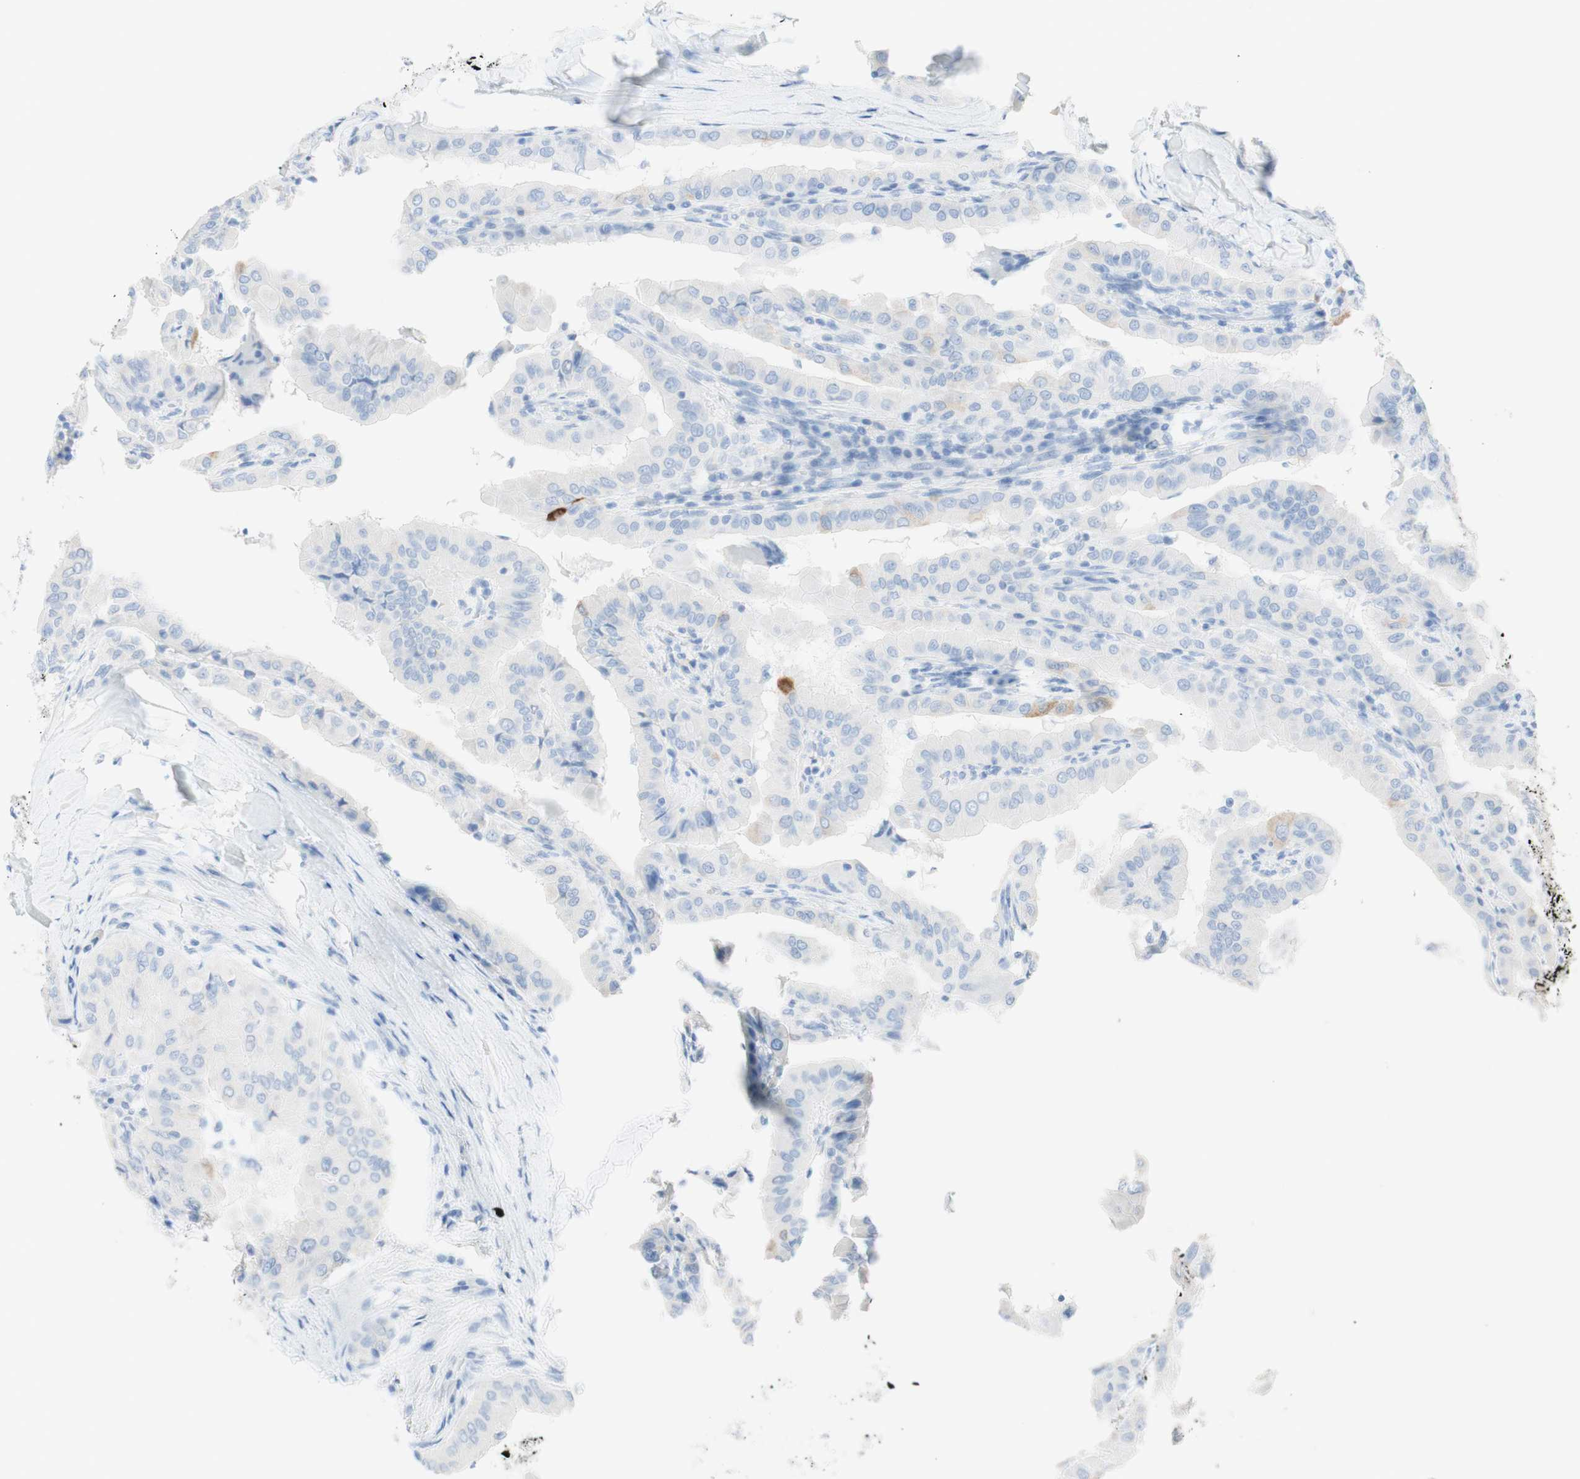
{"staining": {"intensity": "moderate", "quantity": "<25%", "location": "cytoplasmic/membranous"}, "tissue": "thyroid cancer", "cell_type": "Tumor cells", "image_type": "cancer", "snomed": [{"axis": "morphology", "description": "Papillary adenocarcinoma, NOS"}, {"axis": "topography", "description": "Thyroid gland"}], "caption": "Thyroid cancer (papillary adenocarcinoma) tissue displays moderate cytoplasmic/membranous positivity in approximately <25% of tumor cells, visualized by immunohistochemistry.", "gene": "TPO", "patient": {"sex": "male", "age": 33}}